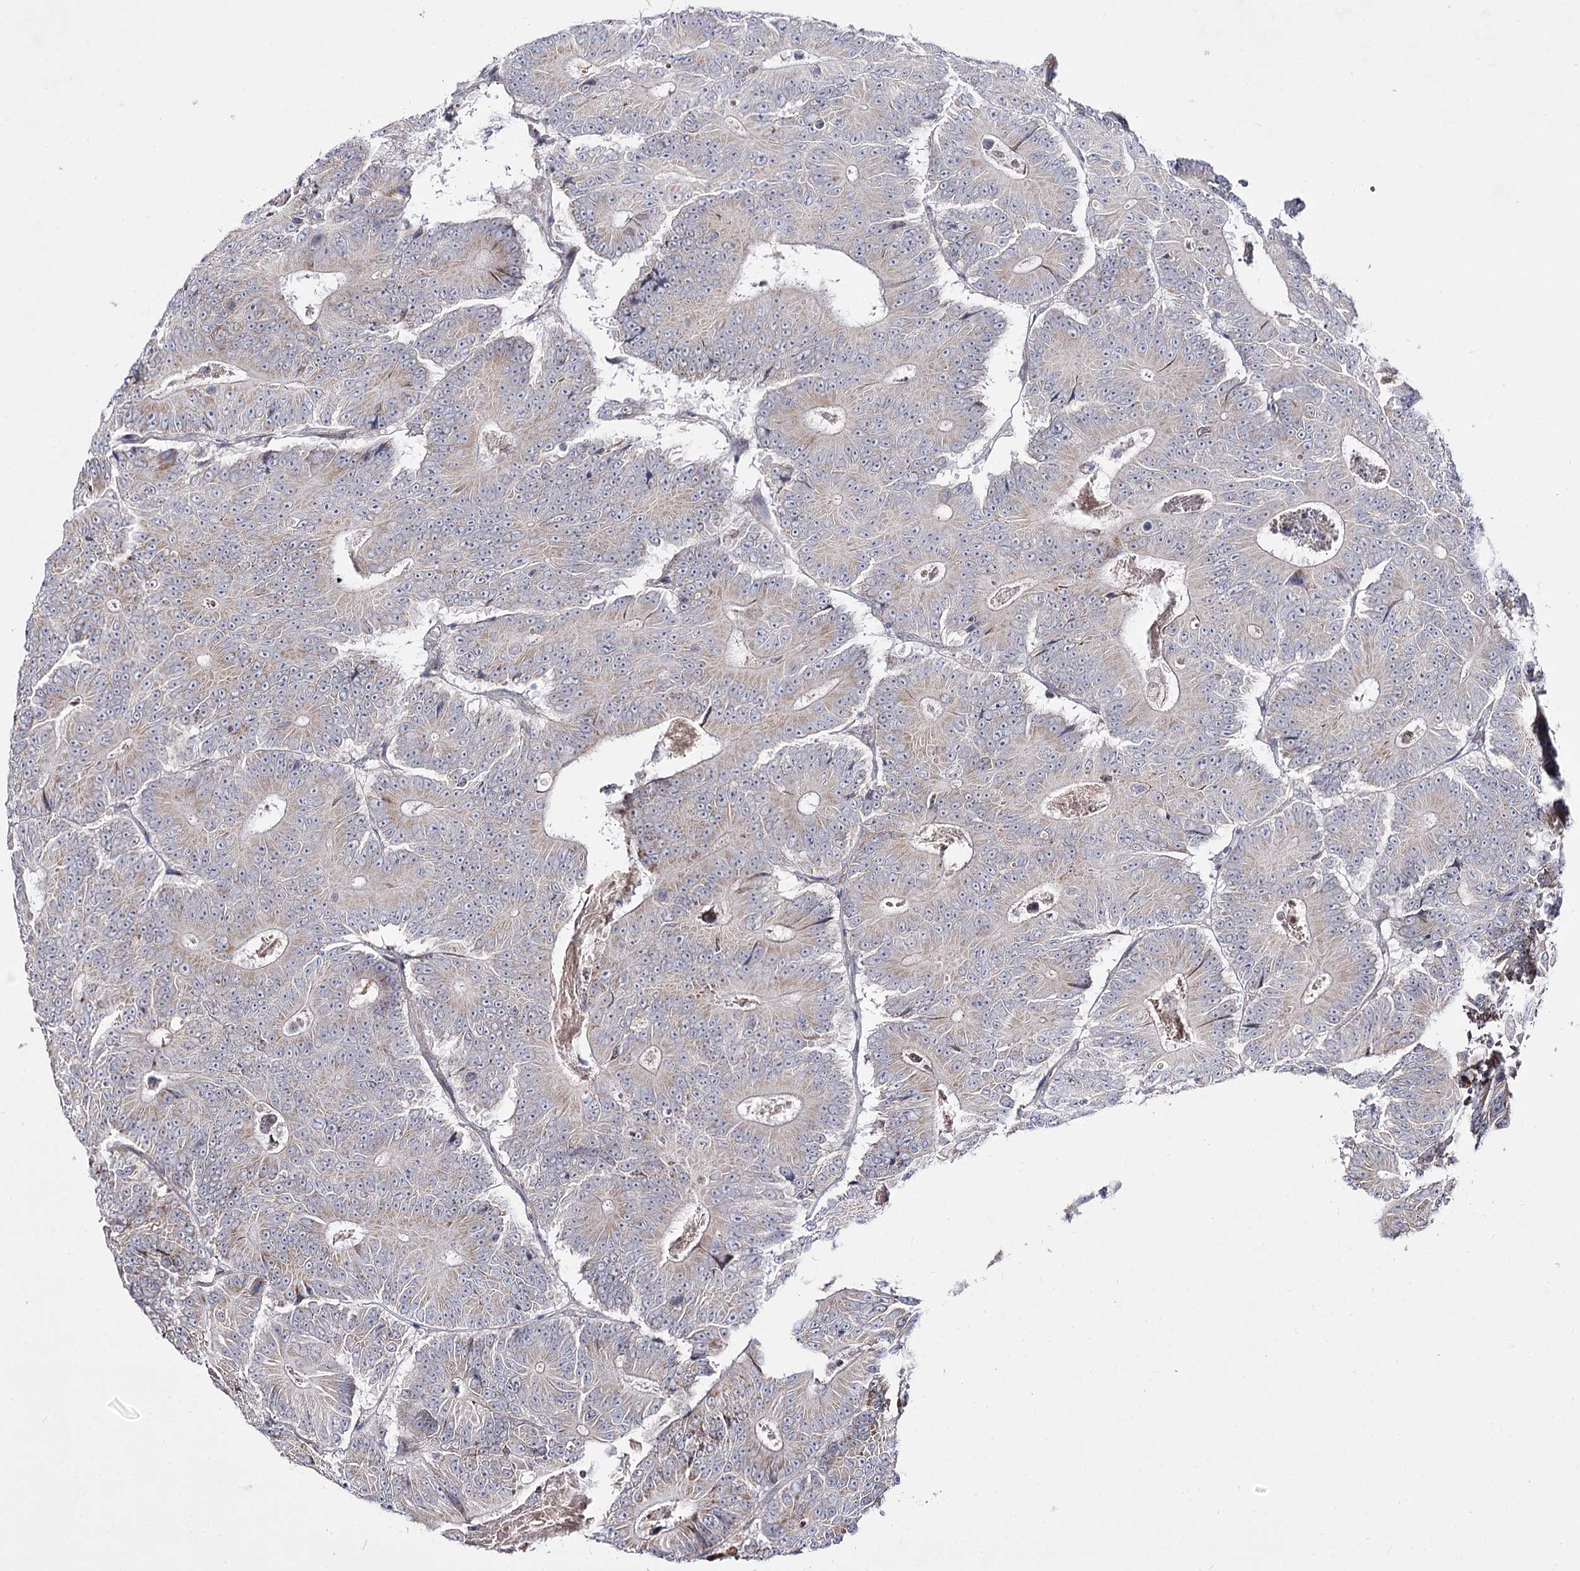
{"staining": {"intensity": "weak", "quantity": "<25%", "location": "cytoplasmic/membranous"}, "tissue": "colorectal cancer", "cell_type": "Tumor cells", "image_type": "cancer", "snomed": [{"axis": "morphology", "description": "Adenocarcinoma, NOS"}, {"axis": "topography", "description": "Colon"}], "caption": "Immunohistochemistry (IHC) of human adenocarcinoma (colorectal) displays no expression in tumor cells.", "gene": "C11orf80", "patient": {"sex": "male", "age": 83}}